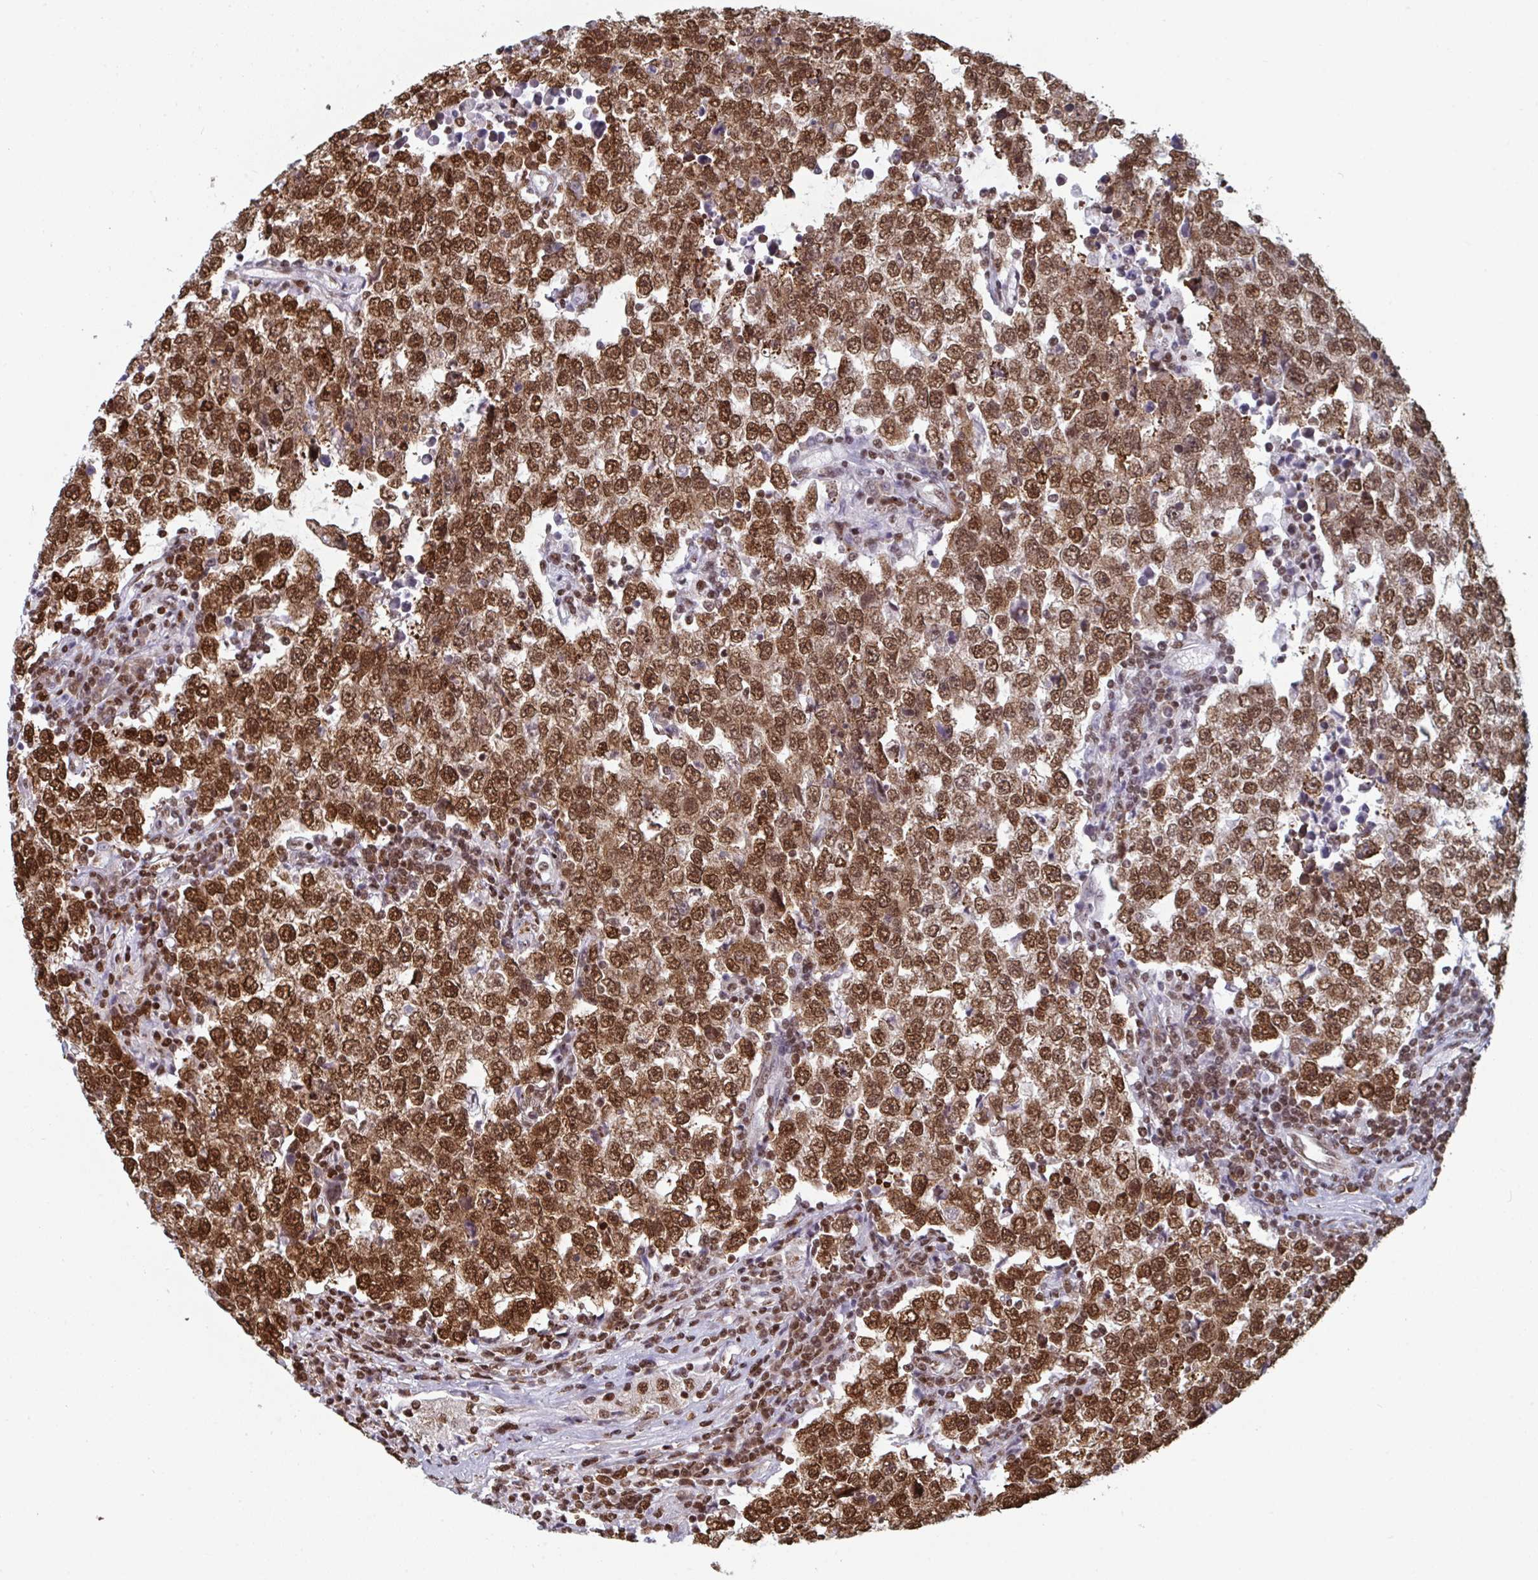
{"staining": {"intensity": "strong", "quantity": ">75%", "location": "nuclear"}, "tissue": "testis cancer", "cell_type": "Tumor cells", "image_type": "cancer", "snomed": [{"axis": "morphology", "description": "Seminoma, NOS"}, {"axis": "morphology", "description": "Carcinoma, Embryonal, NOS"}, {"axis": "topography", "description": "Testis"}], "caption": "Brown immunohistochemical staining in human testis cancer (seminoma) shows strong nuclear positivity in approximately >75% of tumor cells.", "gene": "GAR1", "patient": {"sex": "male", "age": 28}}